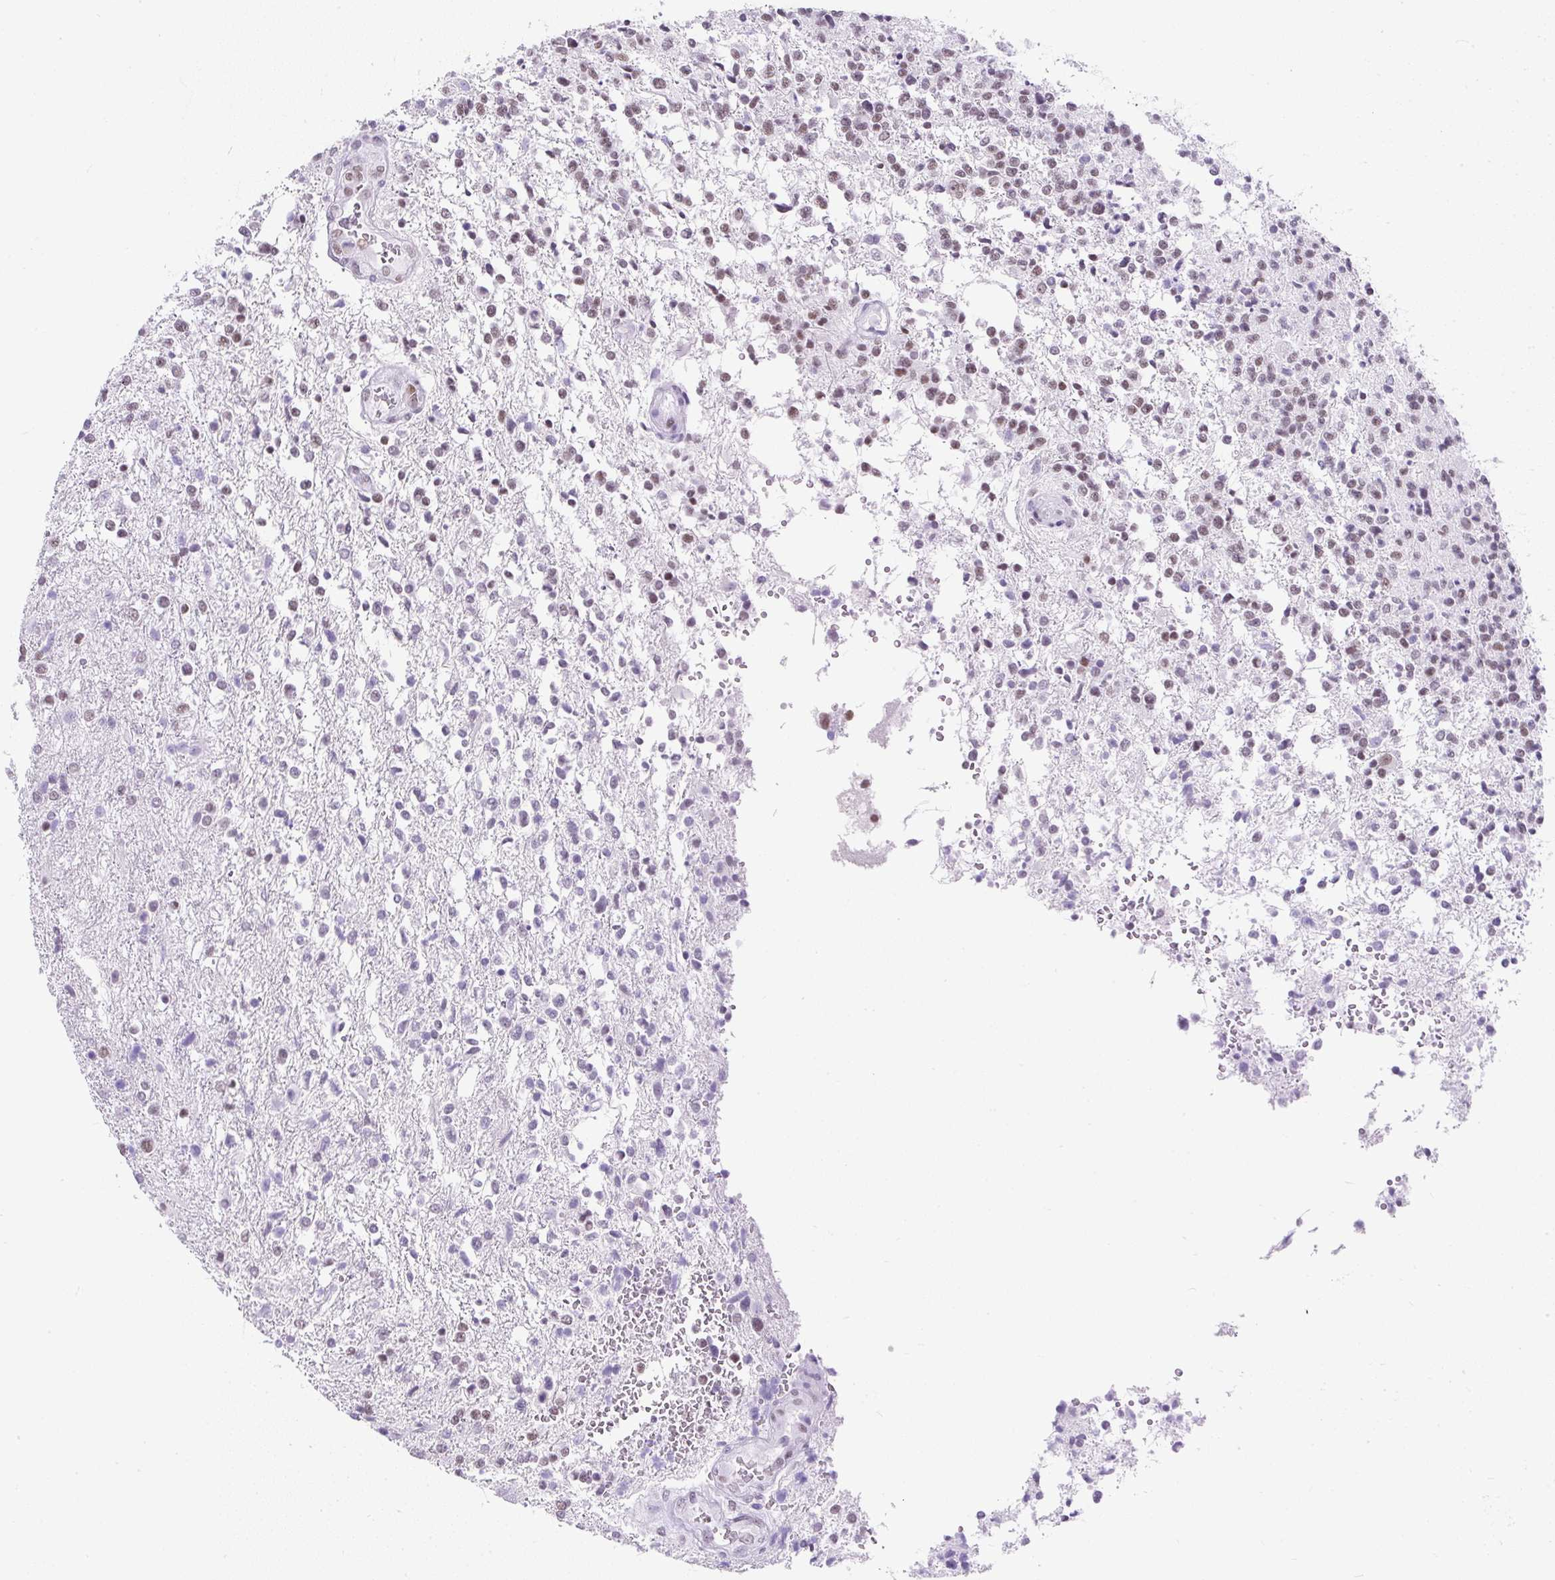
{"staining": {"intensity": "weak", "quantity": "25%-75%", "location": "nuclear"}, "tissue": "glioma", "cell_type": "Tumor cells", "image_type": "cancer", "snomed": [{"axis": "morphology", "description": "Glioma, malignant, High grade"}, {"axis": "topography", "description": "Brain"}], "caption": "A low amount of weak nuclear expression is seen in about 25%-75% of tumor cells in malignant glioma (high-grade) tissue. (Stains: DAB (3,3'-diaminobenzidine) in brown, nuclei in blue, Microscopy: brightfield microscopy at high magnification).", "gene": "PLCXD2", "patient": {"sex": "male", "age": 56}}